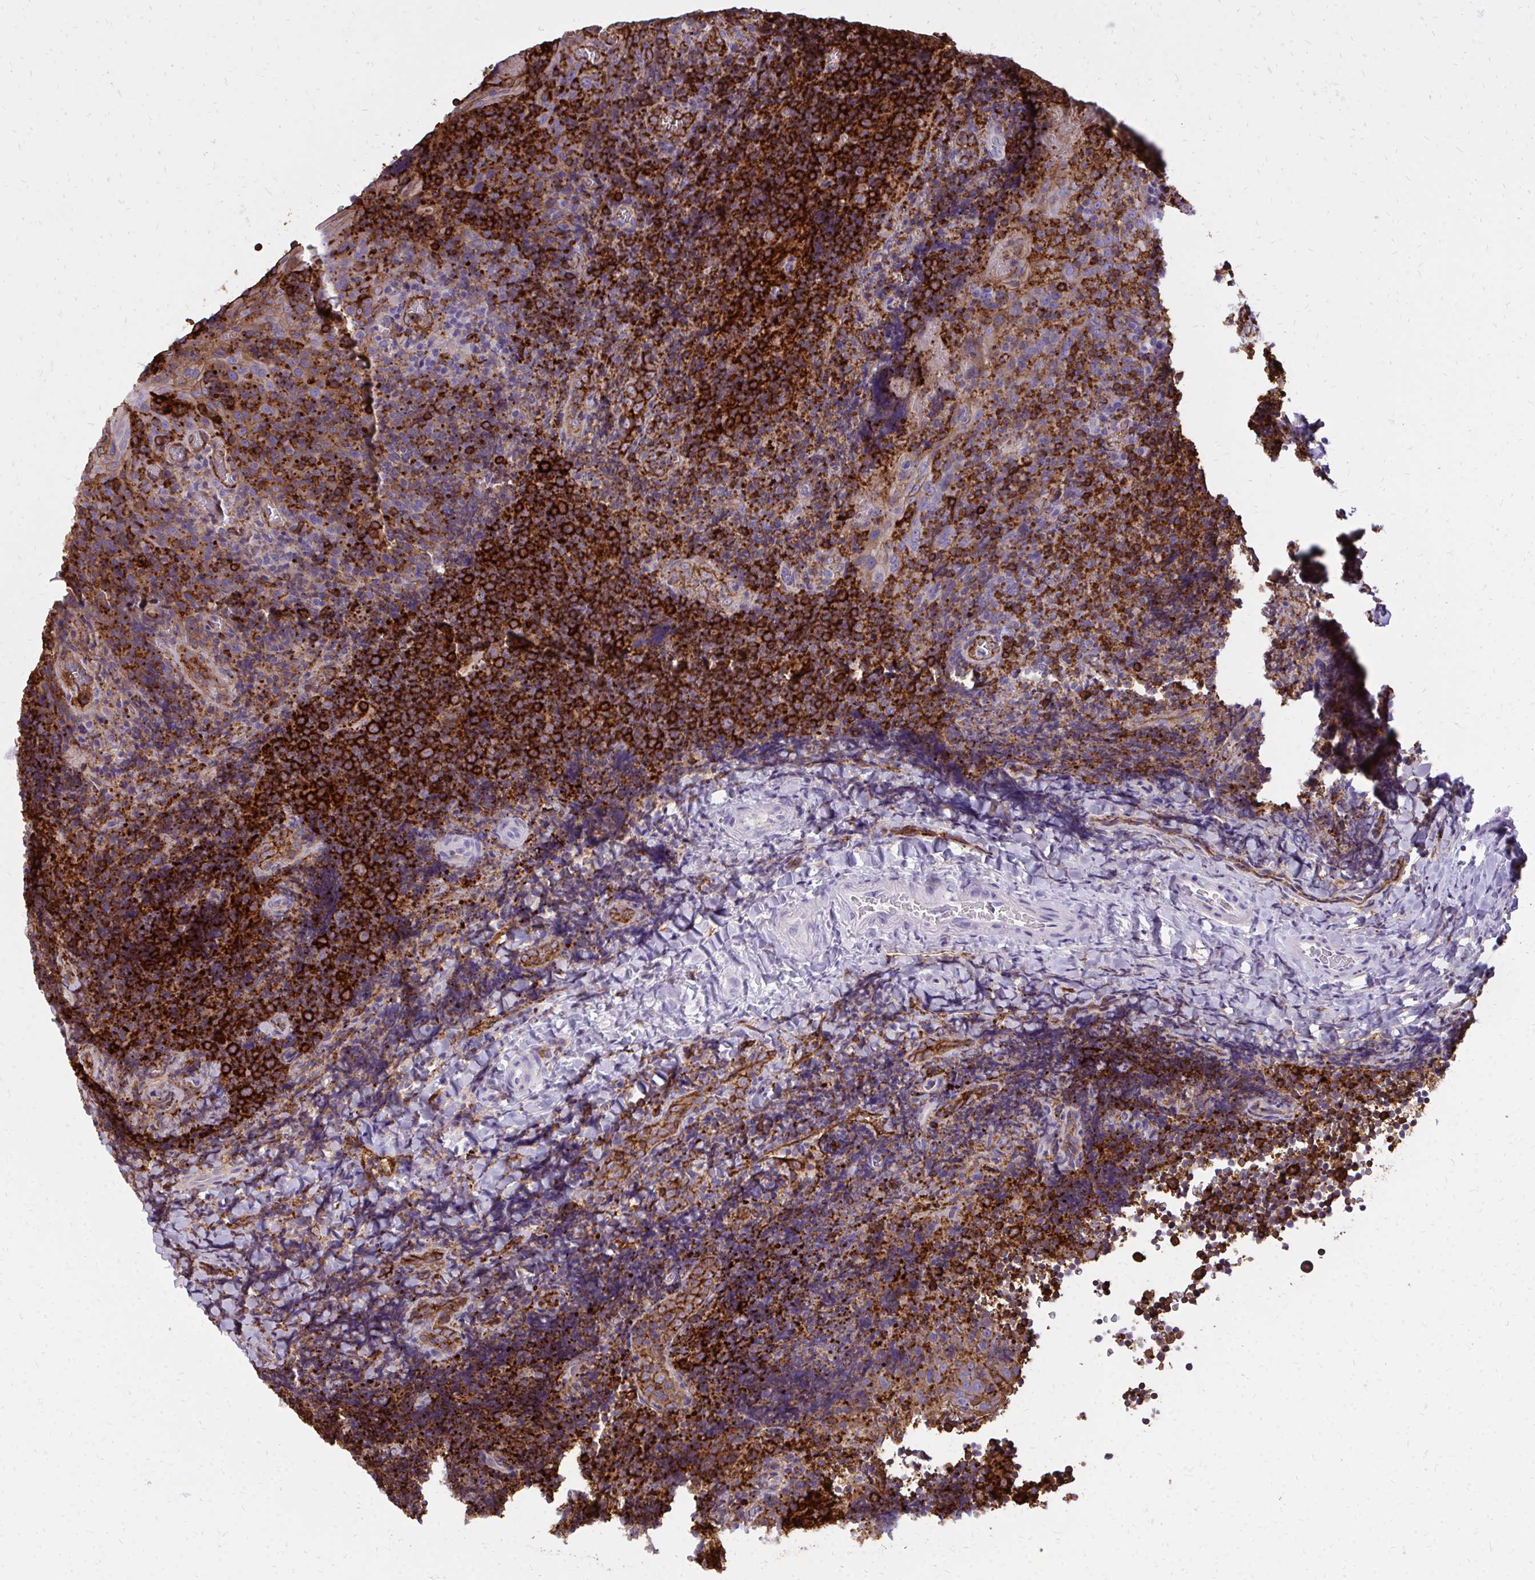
{"staining": {"intensity": "strong", "quantity": ">75%", "location": "cytoplasmic/membranous"}, "tissue": "tonsil", "cell_type": "Non-germinal center cells", "image_type": "normal", "snomed": [{"axis": "morphology", "description": "Normal tissue, NOS"}, {"axis": "topography", "description": "Tonsil"}], "caption": "A high amount of strong cytoplasmic/membranous positivity is seen in approximately >75% of non-germinal center cells in benign tonsil. Immunohistochemistry stains the protein of interest in brown and the nuclei are stained blue.", "gene": "MARCKSL1", "patient": {"sex": "male", "age": 17}}